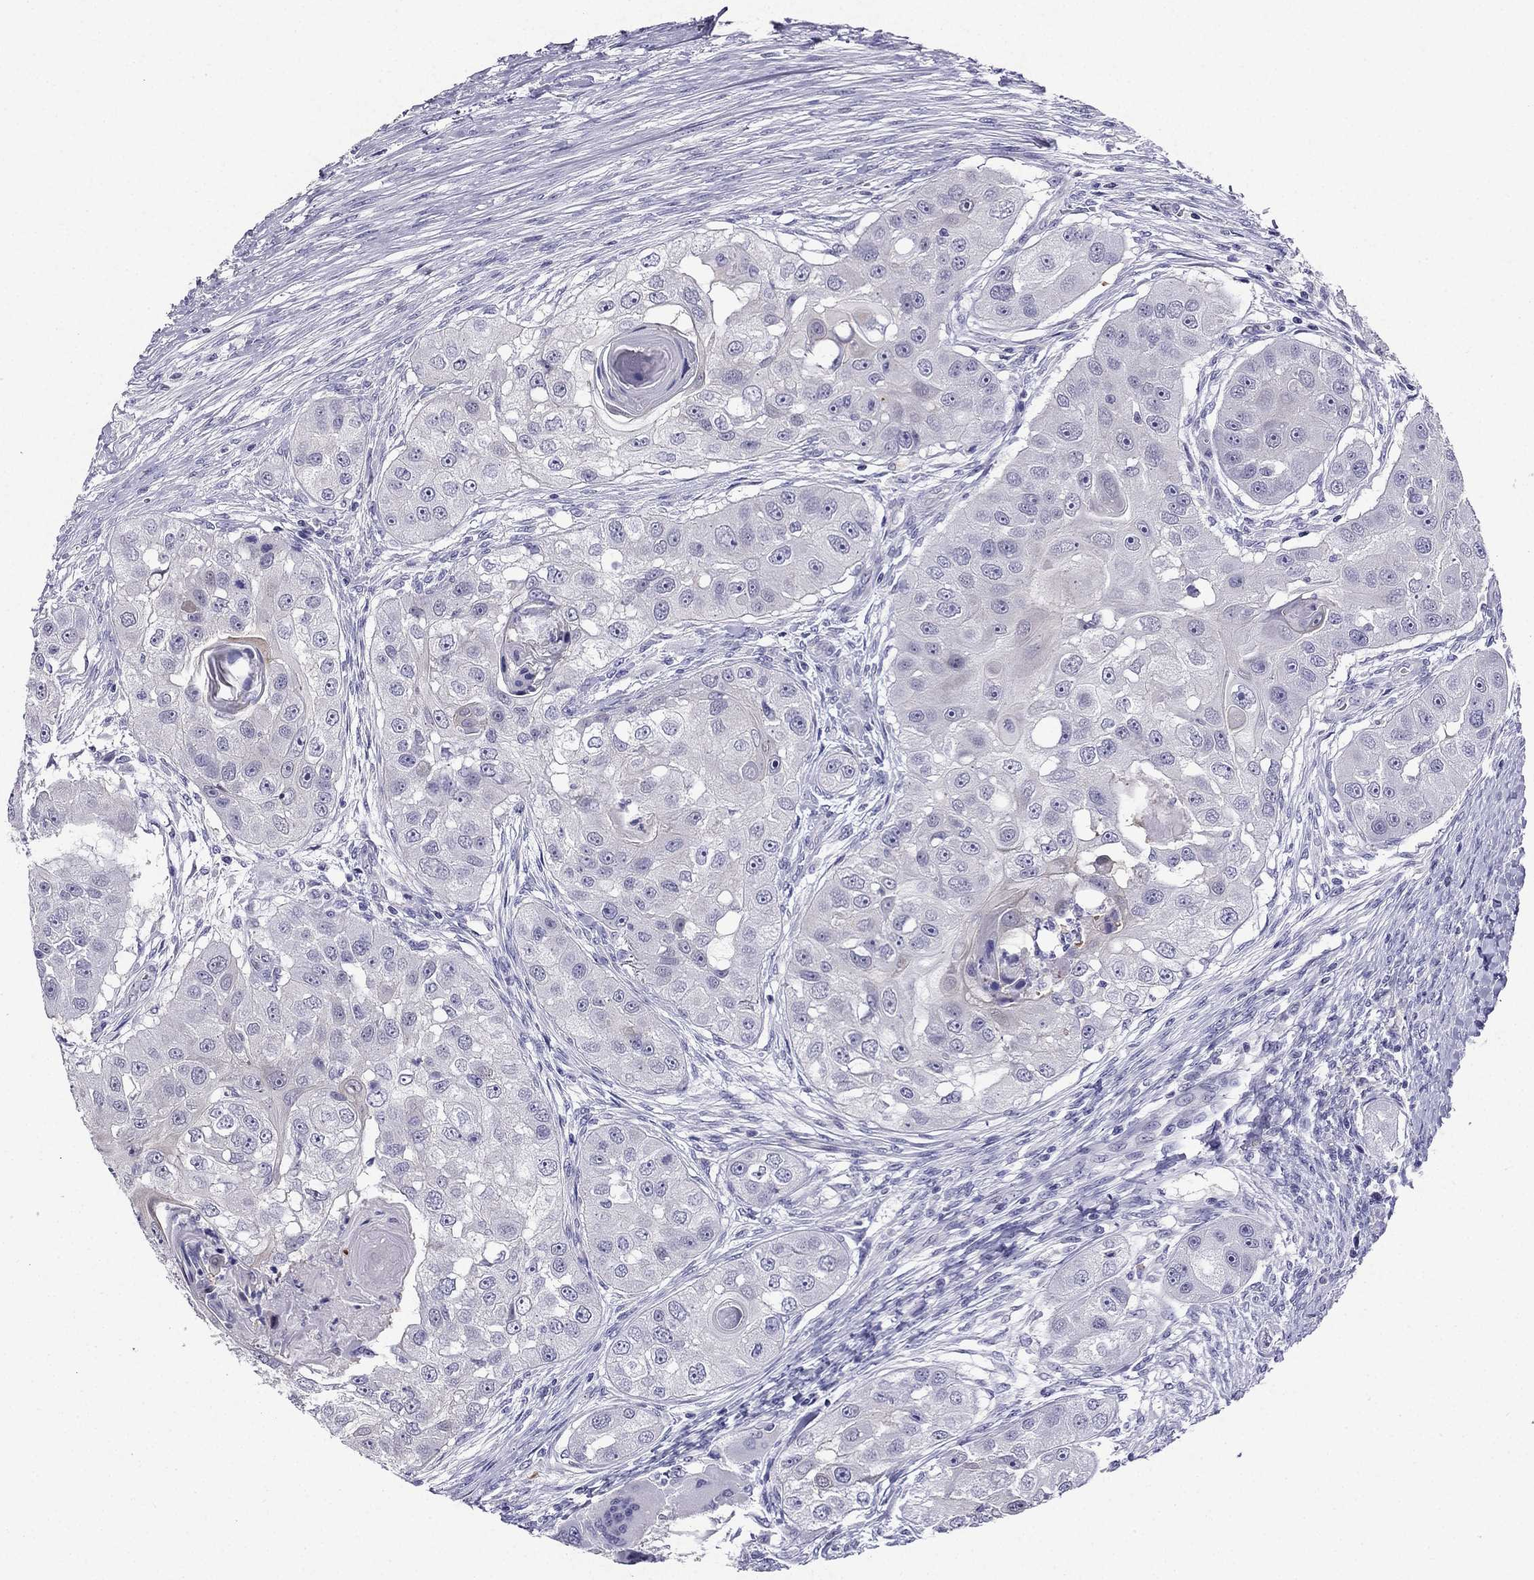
{"staining": {"intensity": "negative", "quantity": "none", "location": "none"}, "tissue": "head and neck cancer", "cell_type": "Tumor cells", "image_type": "cancer", "snomed": [{"axis": "morphology", "description": "Squamous cell carcinoma, NOS"}, {"axis": "topography", "description": "Head-Neck"}], "caption": "Head and neck squamous cell carcinoma was stained to show a protein in brown. There is no significant expression in tumor cells.", "gene": "KCNJ10", "patient": {"sex": "male", "age": 51}}